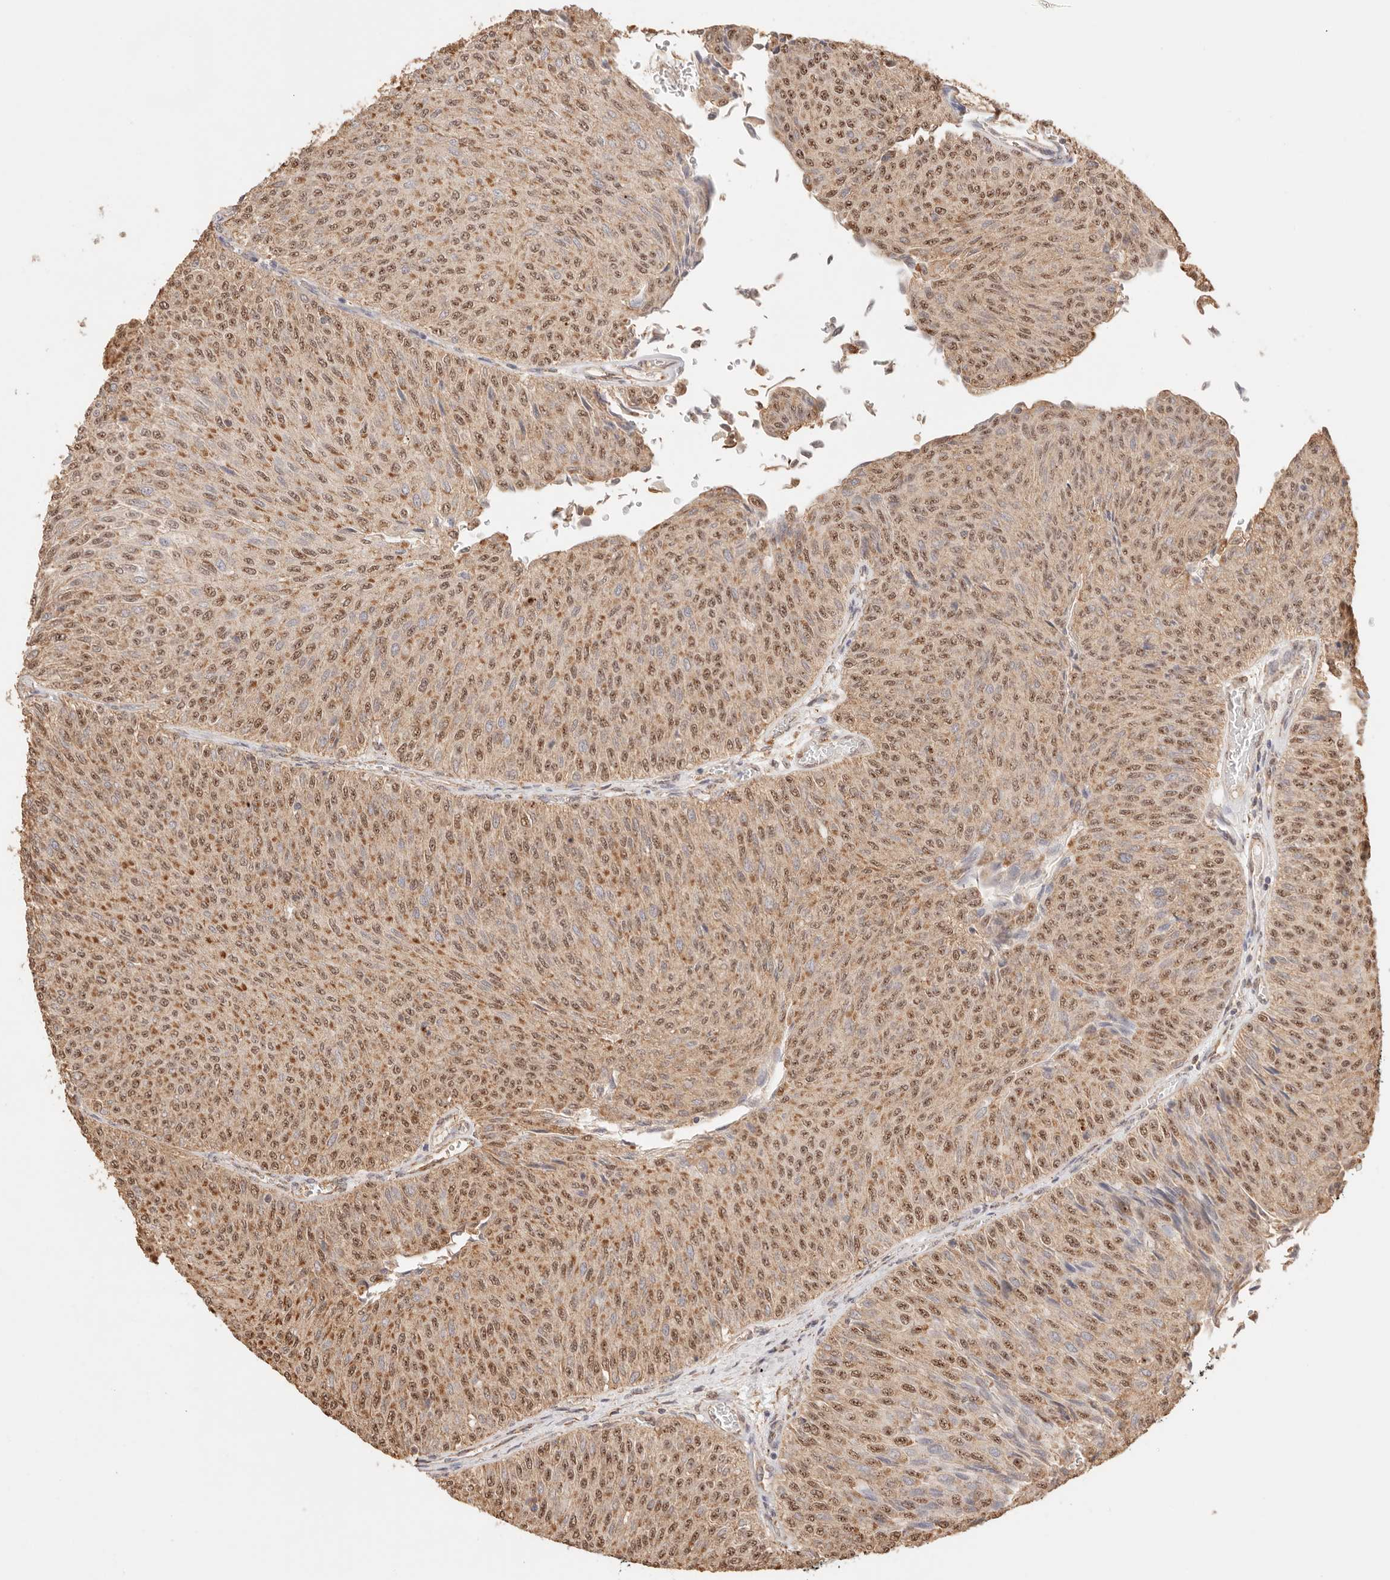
{"staining": {"intensity": "moderate", "quantity": ">75%", "location": "nuclear"}, "tissue": "urothelial cancer", "cell_type": "Tumor cells", "image_type": "cancer", "snomed": [{"axis": "morphology", "description": "Urothelial carcinoma, Low grade"}, {"axis": "topography", "description": "Urinary bladder"}], "caption": "Human urothelial cancer stained with a protein marker demonstrates moderate staining in tumor cells.", "gene": "IL1R2", "patient": {"sex": "male", "age": 78}}